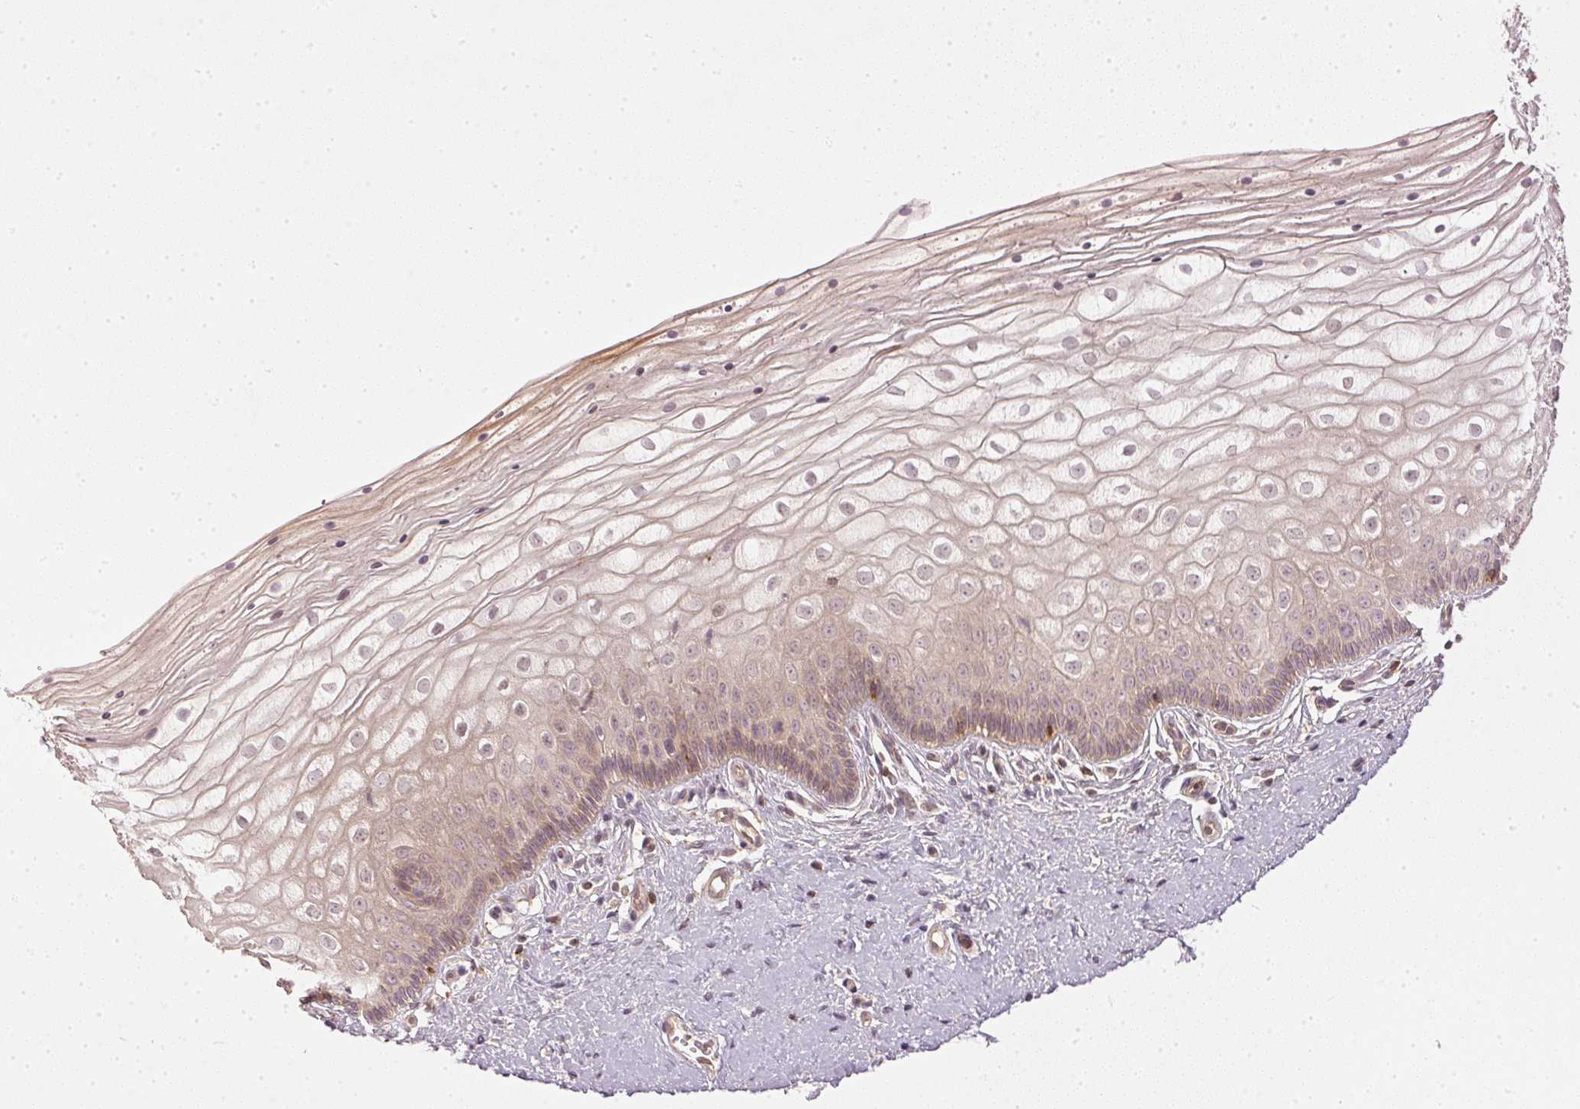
{"staining": {"intensity": "weak", "quantity": "25%-75%", "location": "cytoplasmic/membranous"}, "tissue": "vagina", "cell_type": "Squamous epithelial cells", "image_type": "normal", "snomed": [{"axis": "morphology", "description": "Normal tissue, NOS"}, {"axis": "topography", "description": "Vagina"}], "caption": "Immunohistochemical staining of normal human vagina reveals weak cytoplasmic/membranous protein staining in about 25%-75% of squamous epithelial cells. The staining was performed using DAB to visualize the protein expression in brown, while the nuclei were stained in blue with hematoxylin (Magnification: 20x).", "gene": "NADK2", "patient": {"sex": "female", "age": 39}}